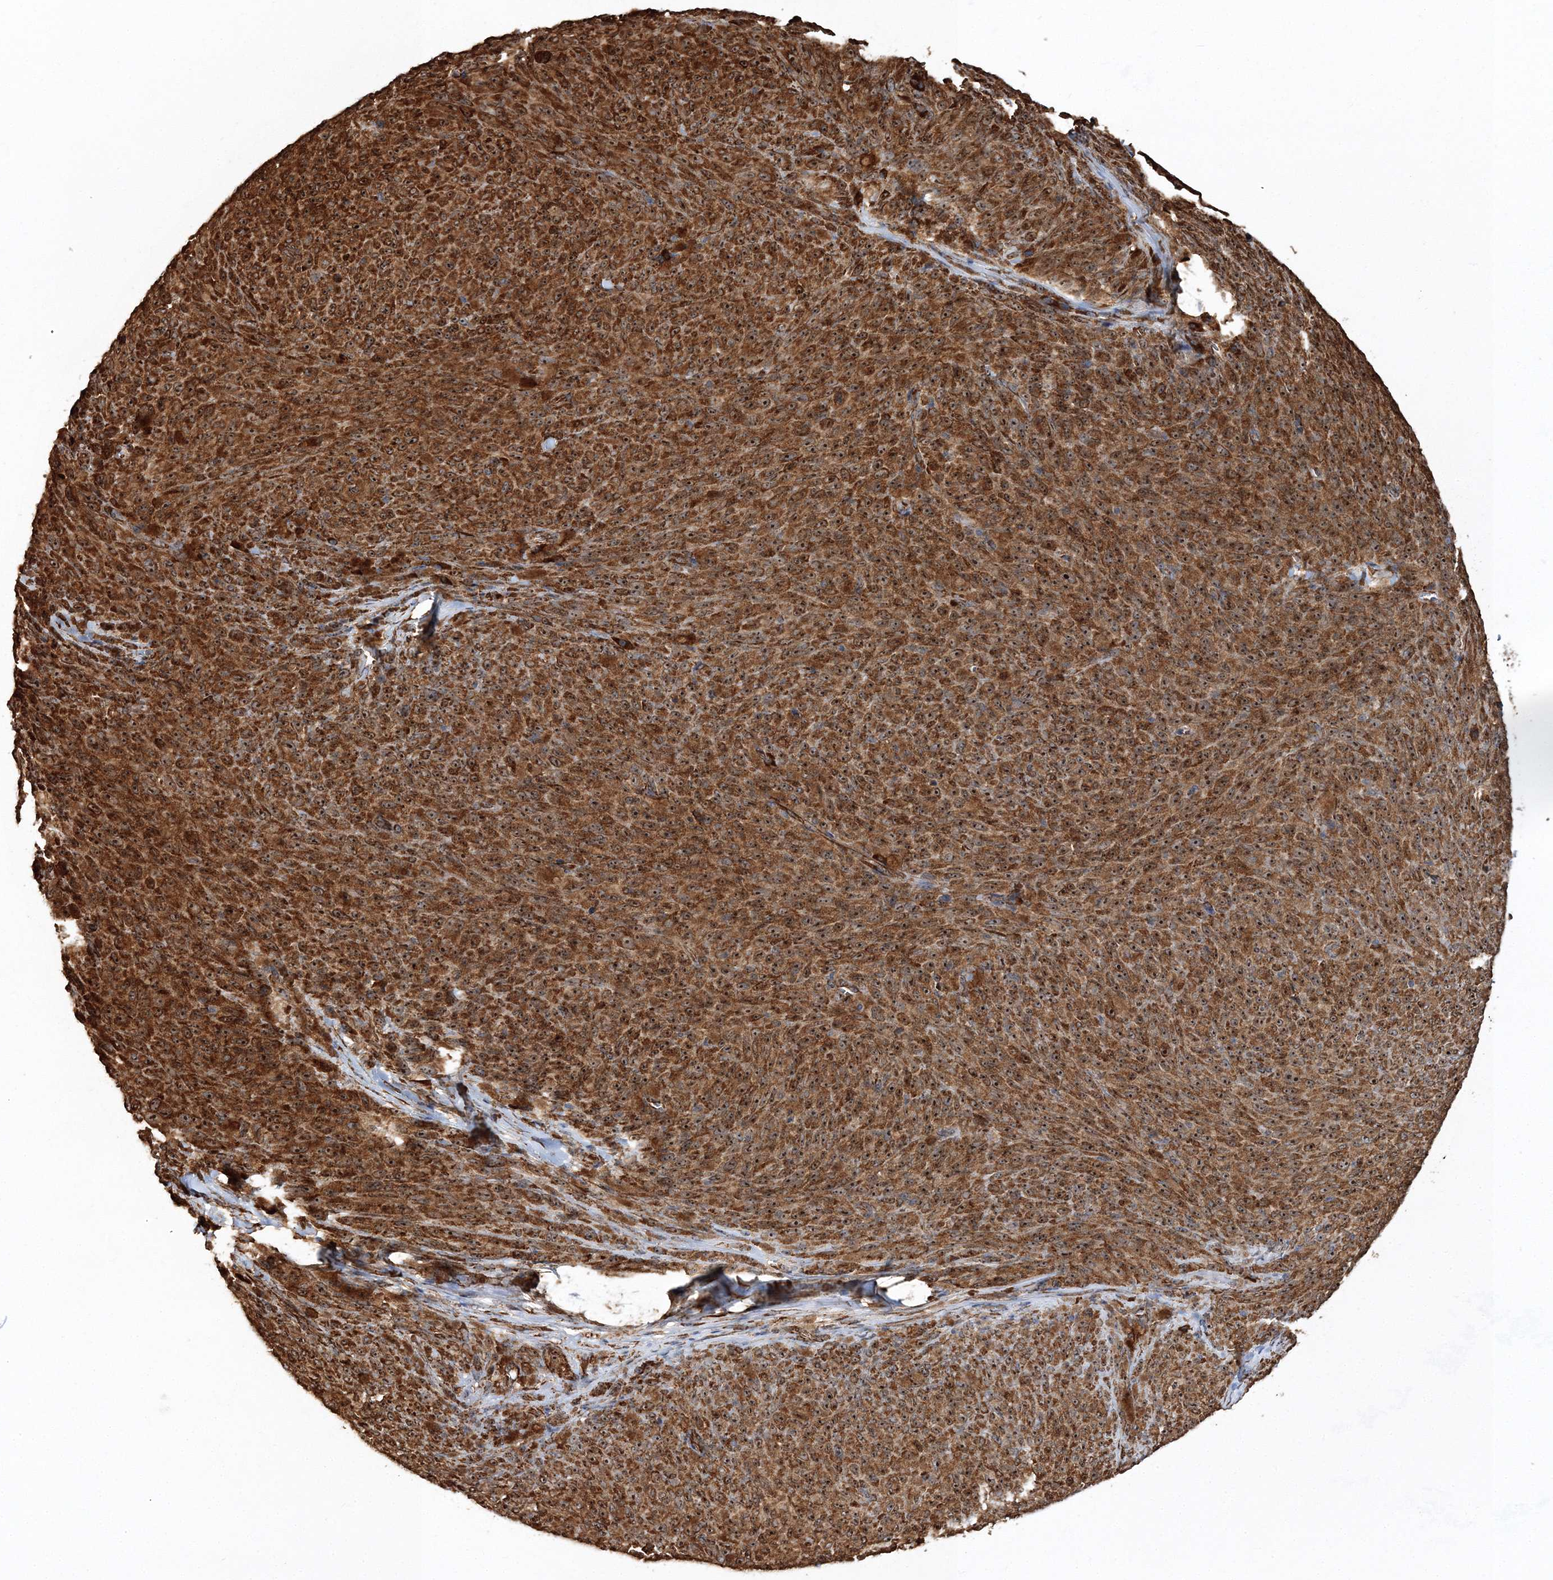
{"staining": {"intensity": "strong", "quantity": ">75%", "location": "cytoplasmic/membranous,nuclear"}, "tissue": "melanoma", "cell_type": "Tumor cells", "image_type": "cancer", "snomed": [{"axis": "morphology", "description": "Malignant melanoma, NOS"}, {"axis": "topography", "description": "Skin"}], "caption": "Human melanoma stained with a brown dye demonstrates strong cytoplasmic/membranous and nuclear positive positivity in about >75% of tumor cells.", "gene": "SCRN3", "patient": {"sex": "female", "age": 82}}